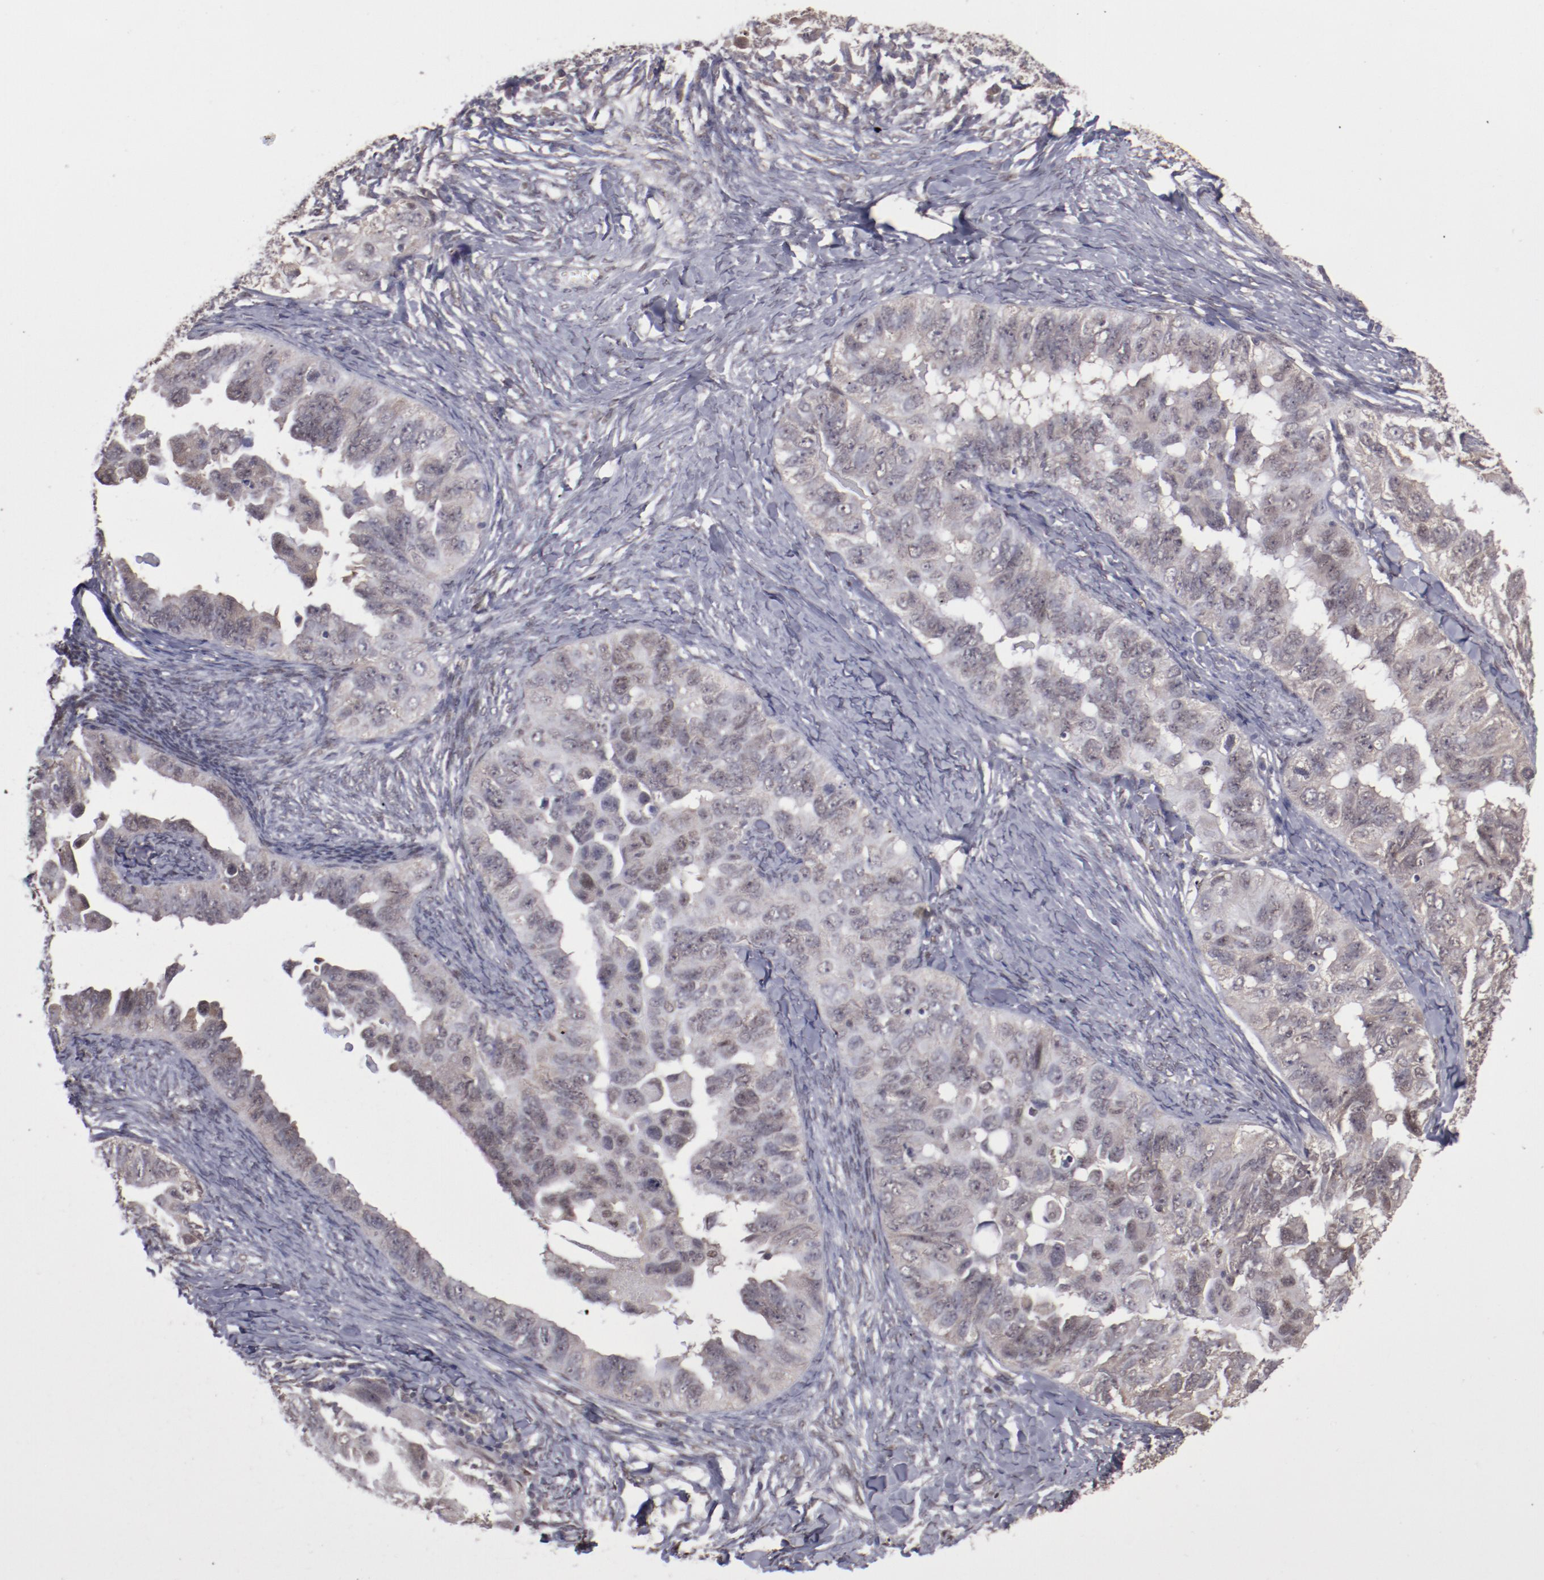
{"staining": {"intensity": "weak", "quantity": "<25%", "location": "cytoplasmic/membranous,nuclear"}, "tissue": "ovarian cancer", "cell_type": "Tumor cells", "image_type": "cancer", "snomed": [{"axis": "morphology", "description": "Cystadenocarcinoma, serous, NOS"}, {"axis": "topography", "description": "Ovary"}], "caption": "The histopathology image shows no staining of tumor cells in ovarian serous cystadenocarcinoma.", "gene": "ARNT", "patient": {"sex": "female", "age": 82}}